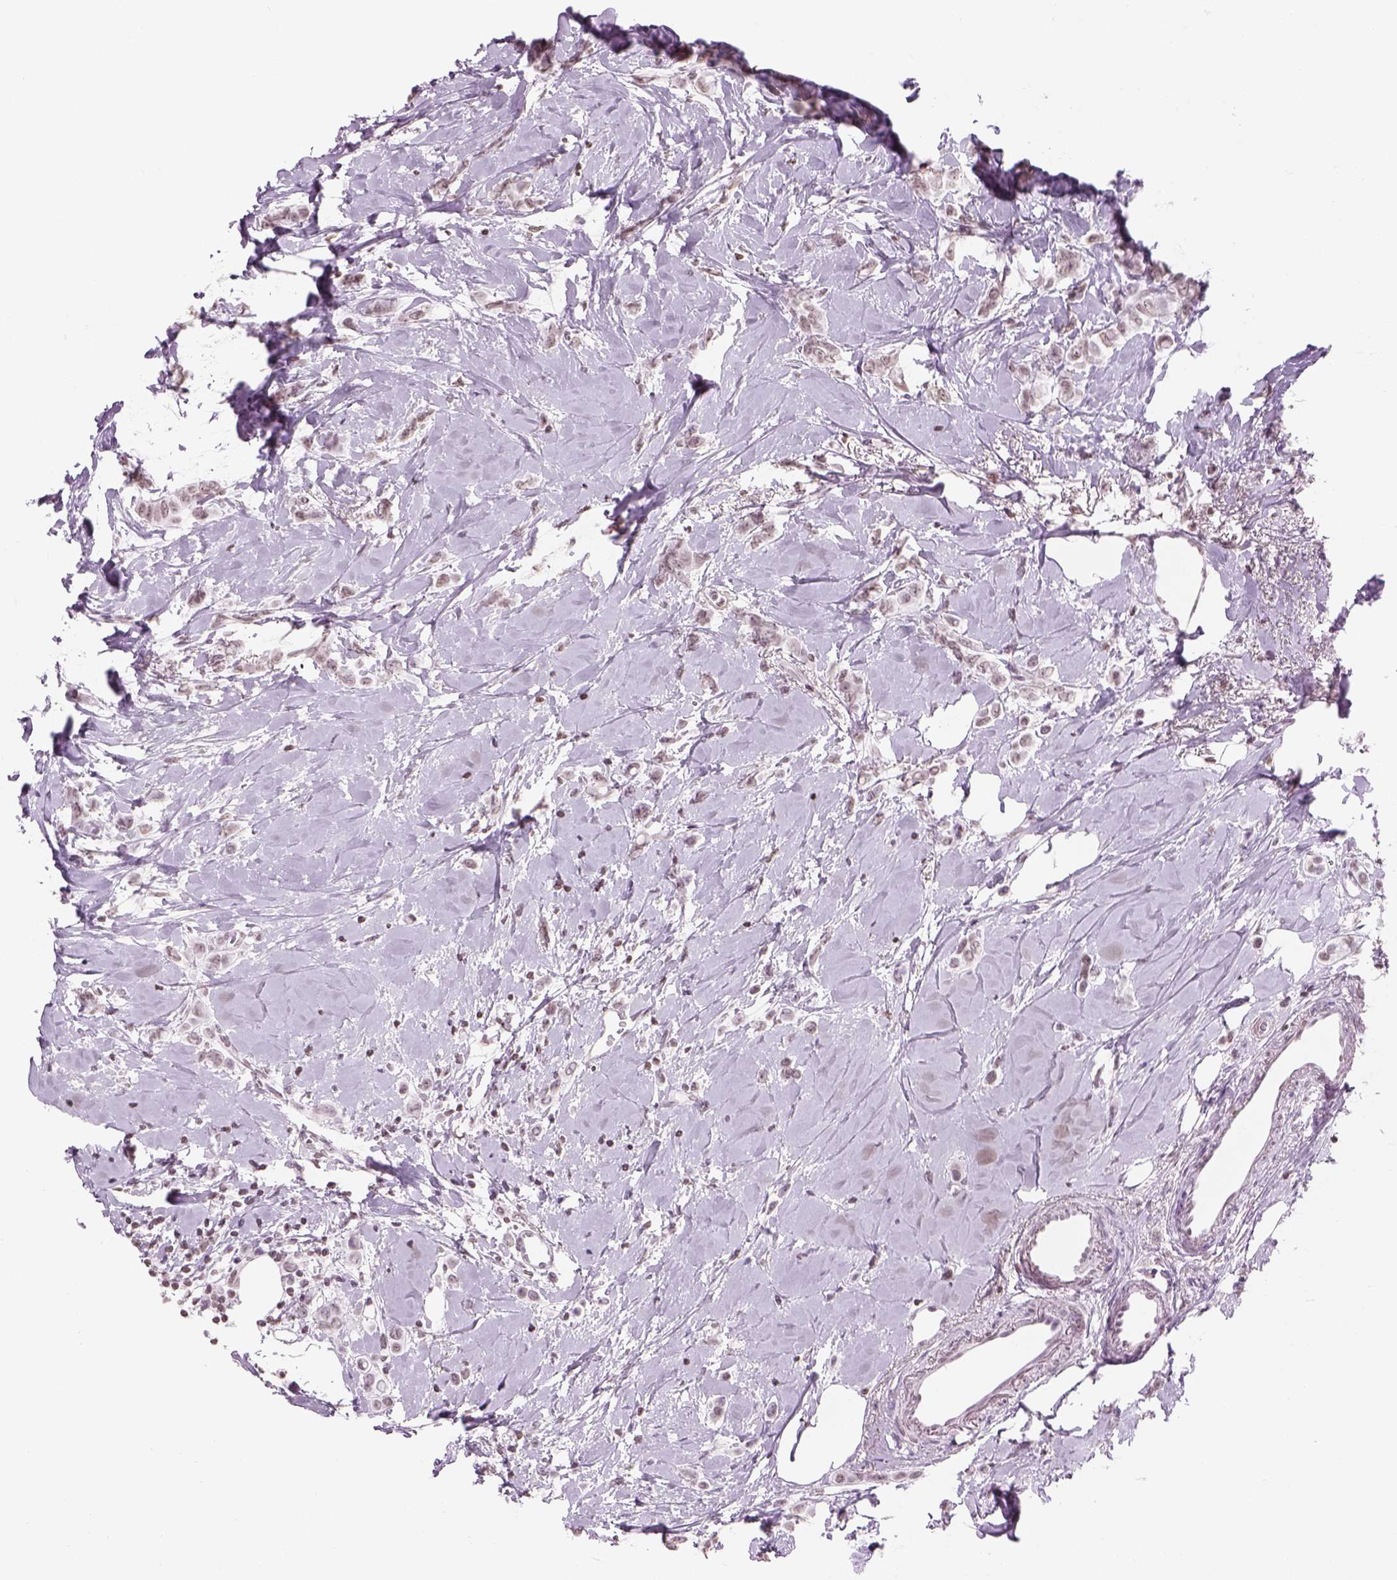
{"staining": {"intensity": "weak", "quantity": ">75%", "location": "nuclear"}, "tissue": "breast cancer", "cell_type": "Tumor cells", "image_type": "cancer", "snomed": [{"axis": "morphology", "description": "Lobular carcinoma"}, {"axis": "topography", "description": "Breast"}], "caption": "The immunohistochemical stain highlights weak nuclear staining in tumor cells of lobular carcinoma (breast) tissue.", "gene": "BARHL1", "patient": {"sex": "female", "age": 66}}